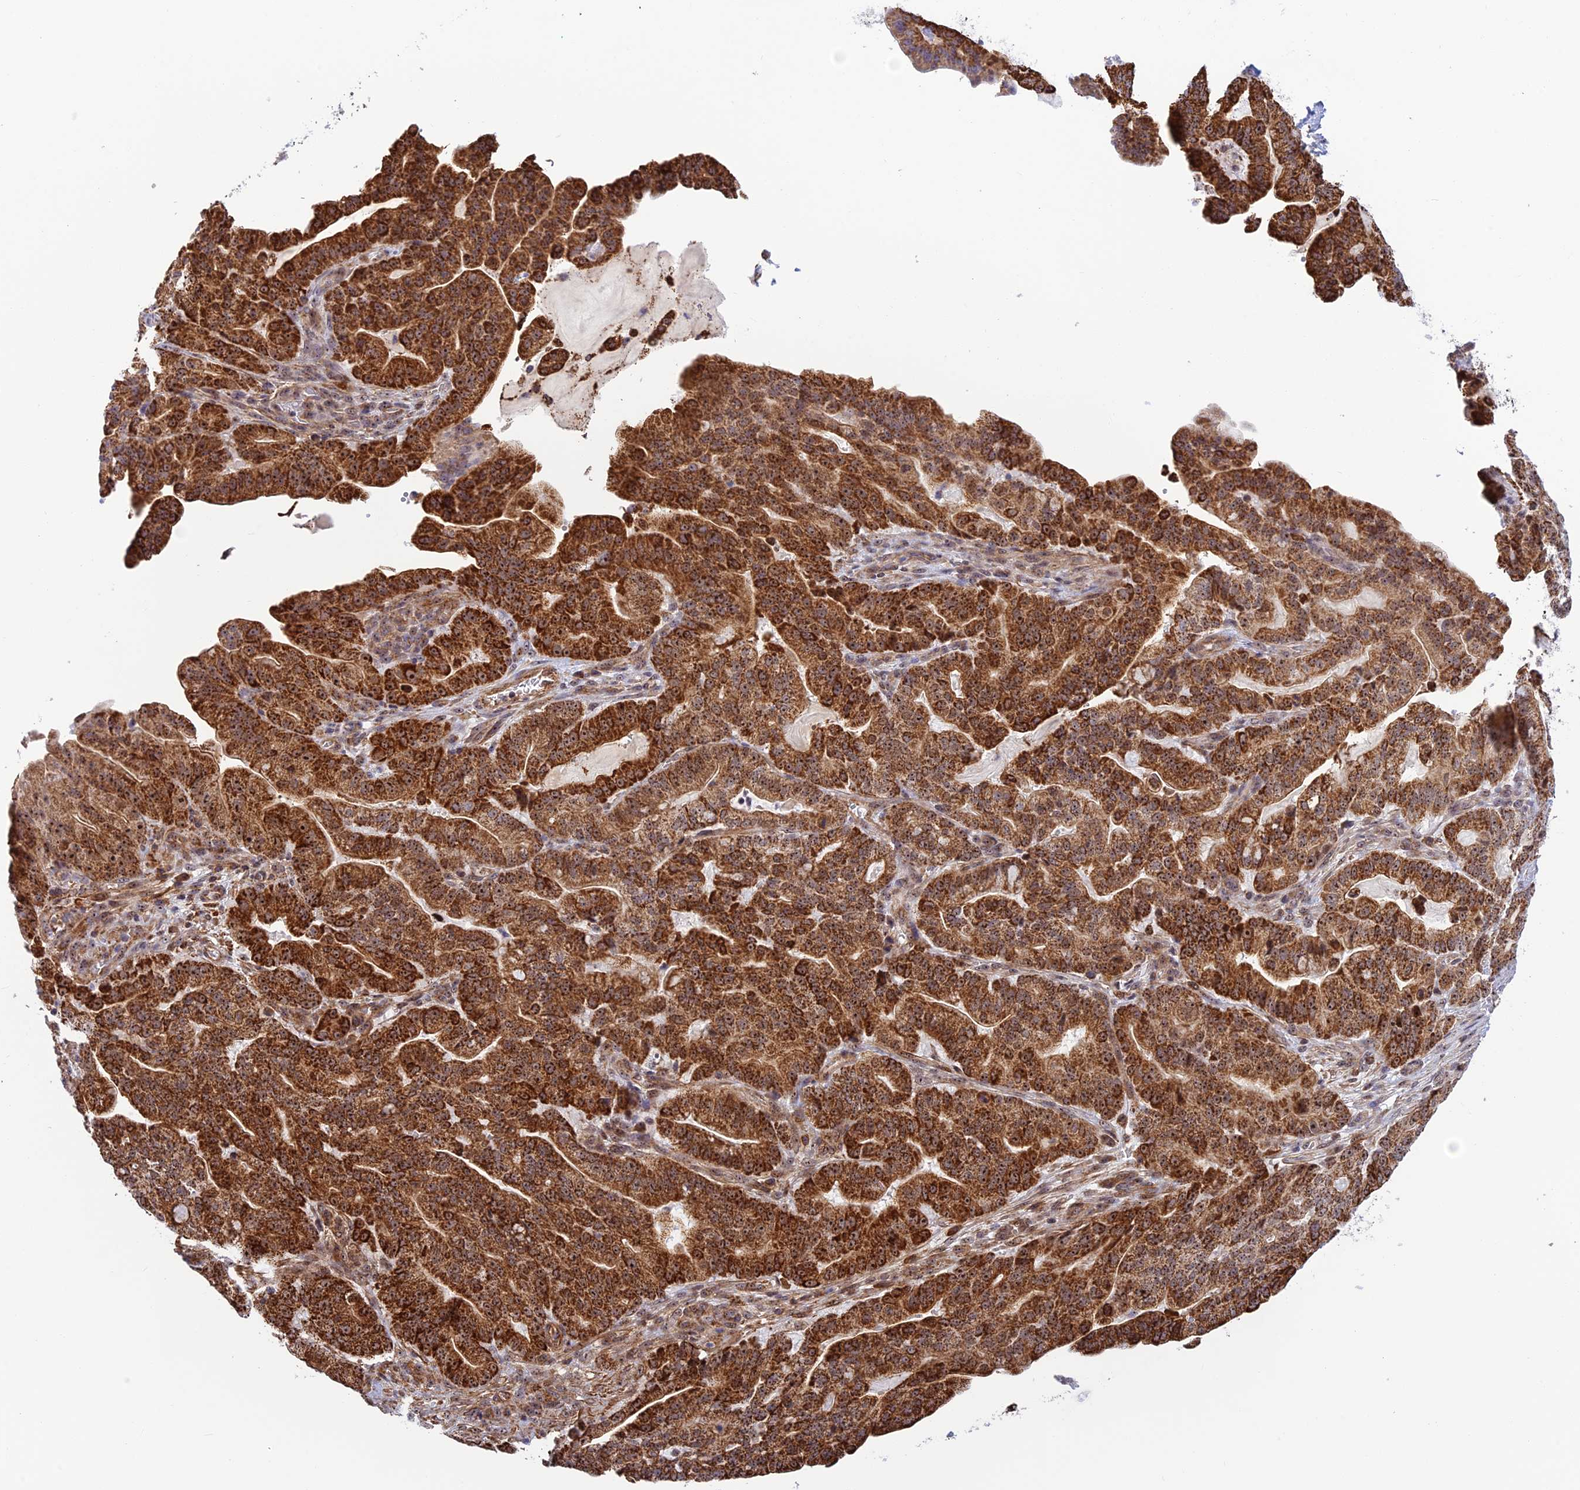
{"staining": {"intensity": "strong", "quantity": ">75%", "location": "cytoplasmic/membranous"}, "tissue": "pancreatic cancer", "cell_type": "Tumor cells", "image_type": "cancer", "snomed": [{"axis": "morphology", "description": "Adenocarcinoma, NOS"}, {"axis": "topography", "description": "Pancreas"}], "caption": "Brown immunohistochemical staining in human pancreatic cancer (adenocarcinoma) displays strong cytoplasmic/membranous staining in approximately >75% of tumor cells. Using DAB (3,3'-diaminobenzidine) (brown) and hematoxylin (blue) stains, captured at high magnification using brightfield microscopy.", "gene": "POLR1G", "patient": {"sex": "male", "age": 63}}